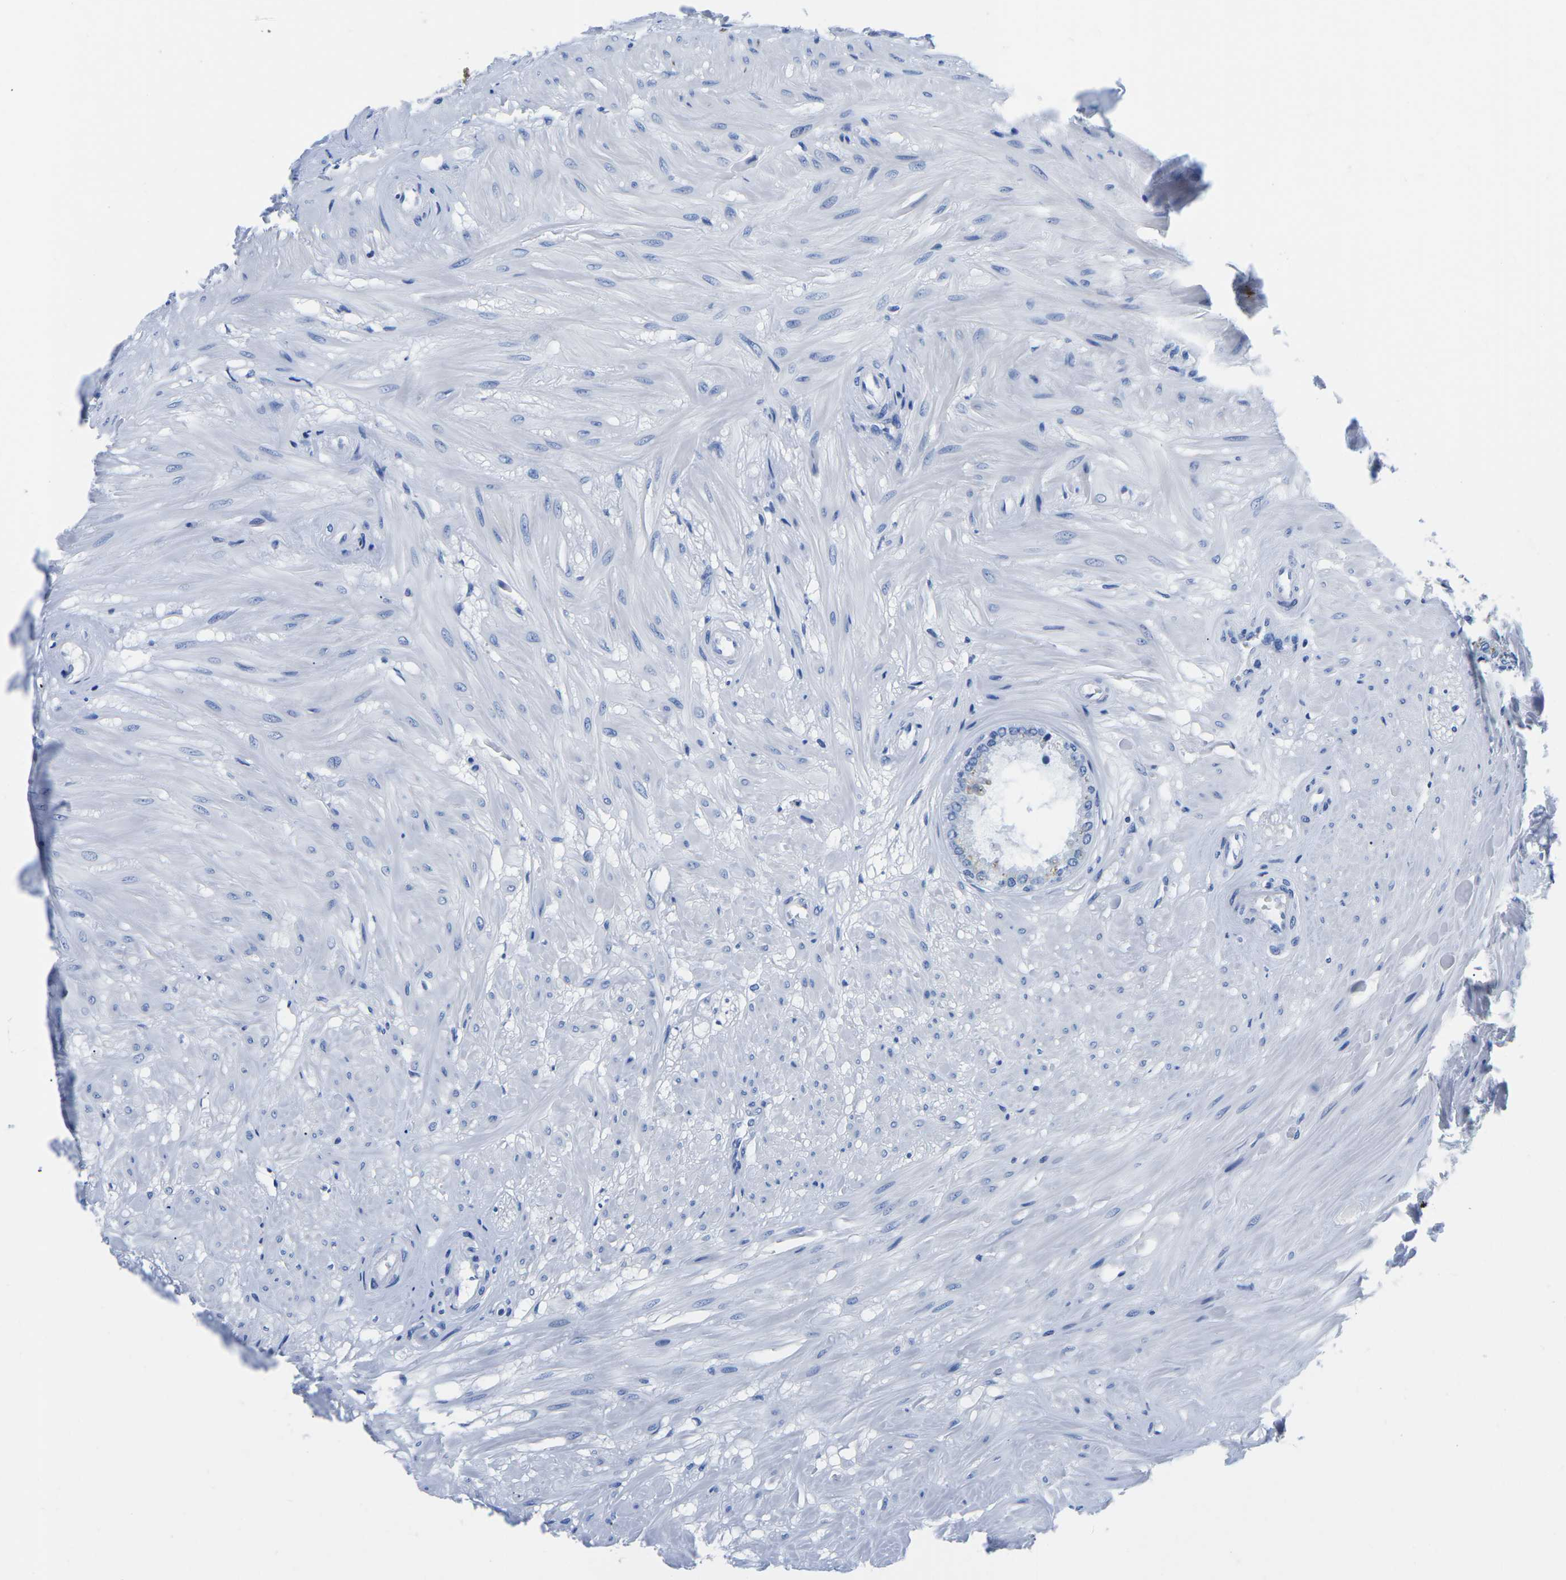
{"staining": {"intensity": "moderate", "quantity": "<25%", "location": "cytoplasmic/membranous"}, "tissue": "seminal vesicle", "cell_type": "Glandular cells", "image_type": "normal", "snomed": [{"axis": "morphology", "description": "Normal tissue, NOS"}, {"axis": "topography", "description": "Seminal veicle"}], "caption": "Immunohistochemistry photomicrograph of benign human seminal vesicle stained for a protein (brown), which displays low levels of moderate cytoplasmic/membranous expression in about <25% of glandular cells.", "gene": "CYP1A2", "patient": {"sex": "male", "age": 46}}